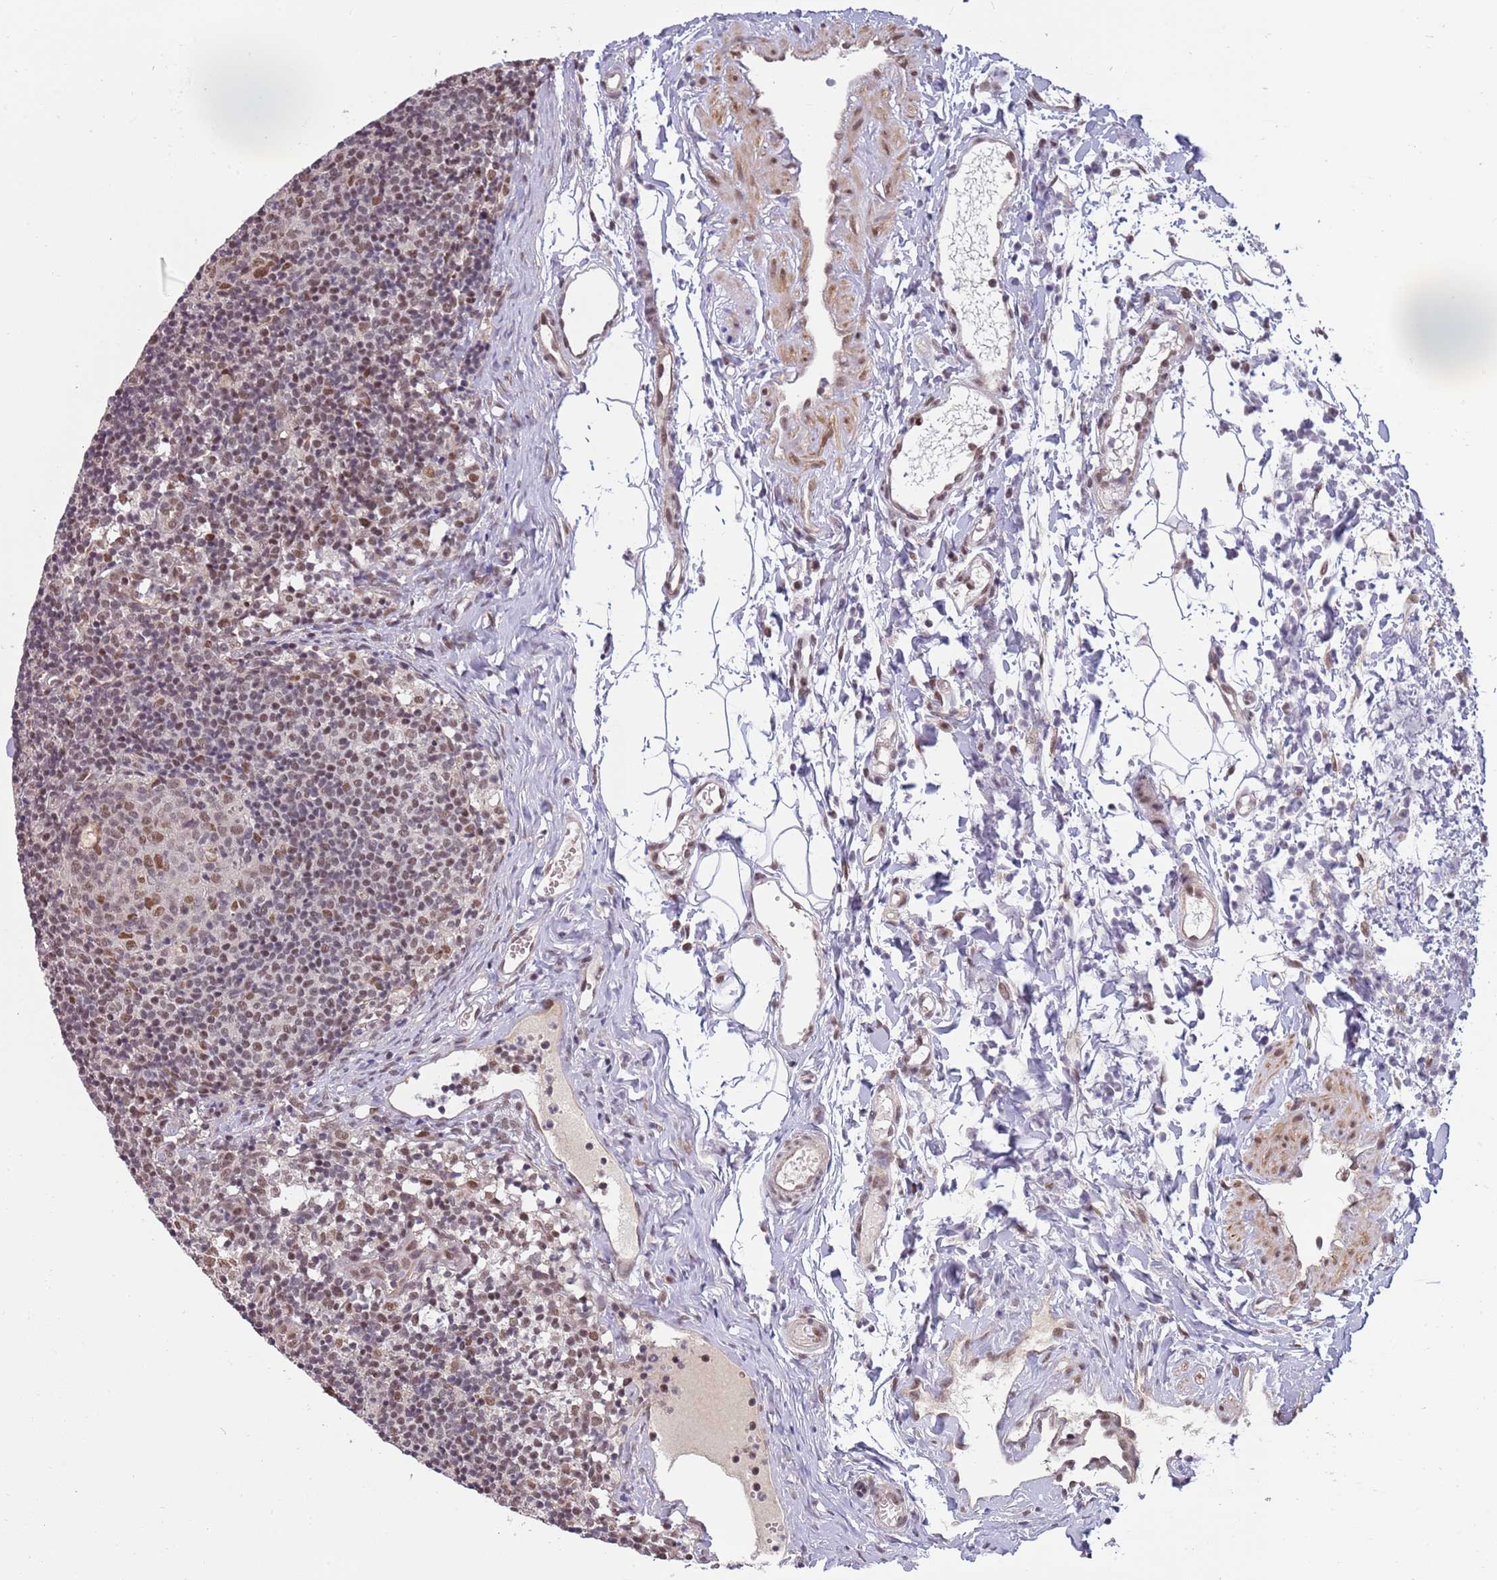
{"staining": {"intensity": "moderate", "quantity": "<25%", "location": "nuclear"}, "tissue": "lymph node", "cell_type": "Germinal center cells", "image_type": "normal", "snomed": [{"axis": "morphology", "description": "Normal tissue, NOS"}, {"axis": "topography", "description": "Lymph node"}], "caption": "Immunohistochemical staining of benign lymph node shows moderate nuclear protein staining in about <25% of germinal center cells.", "gene": "ZBTB7A", "patient": {"sex": "female", "age": 37}}